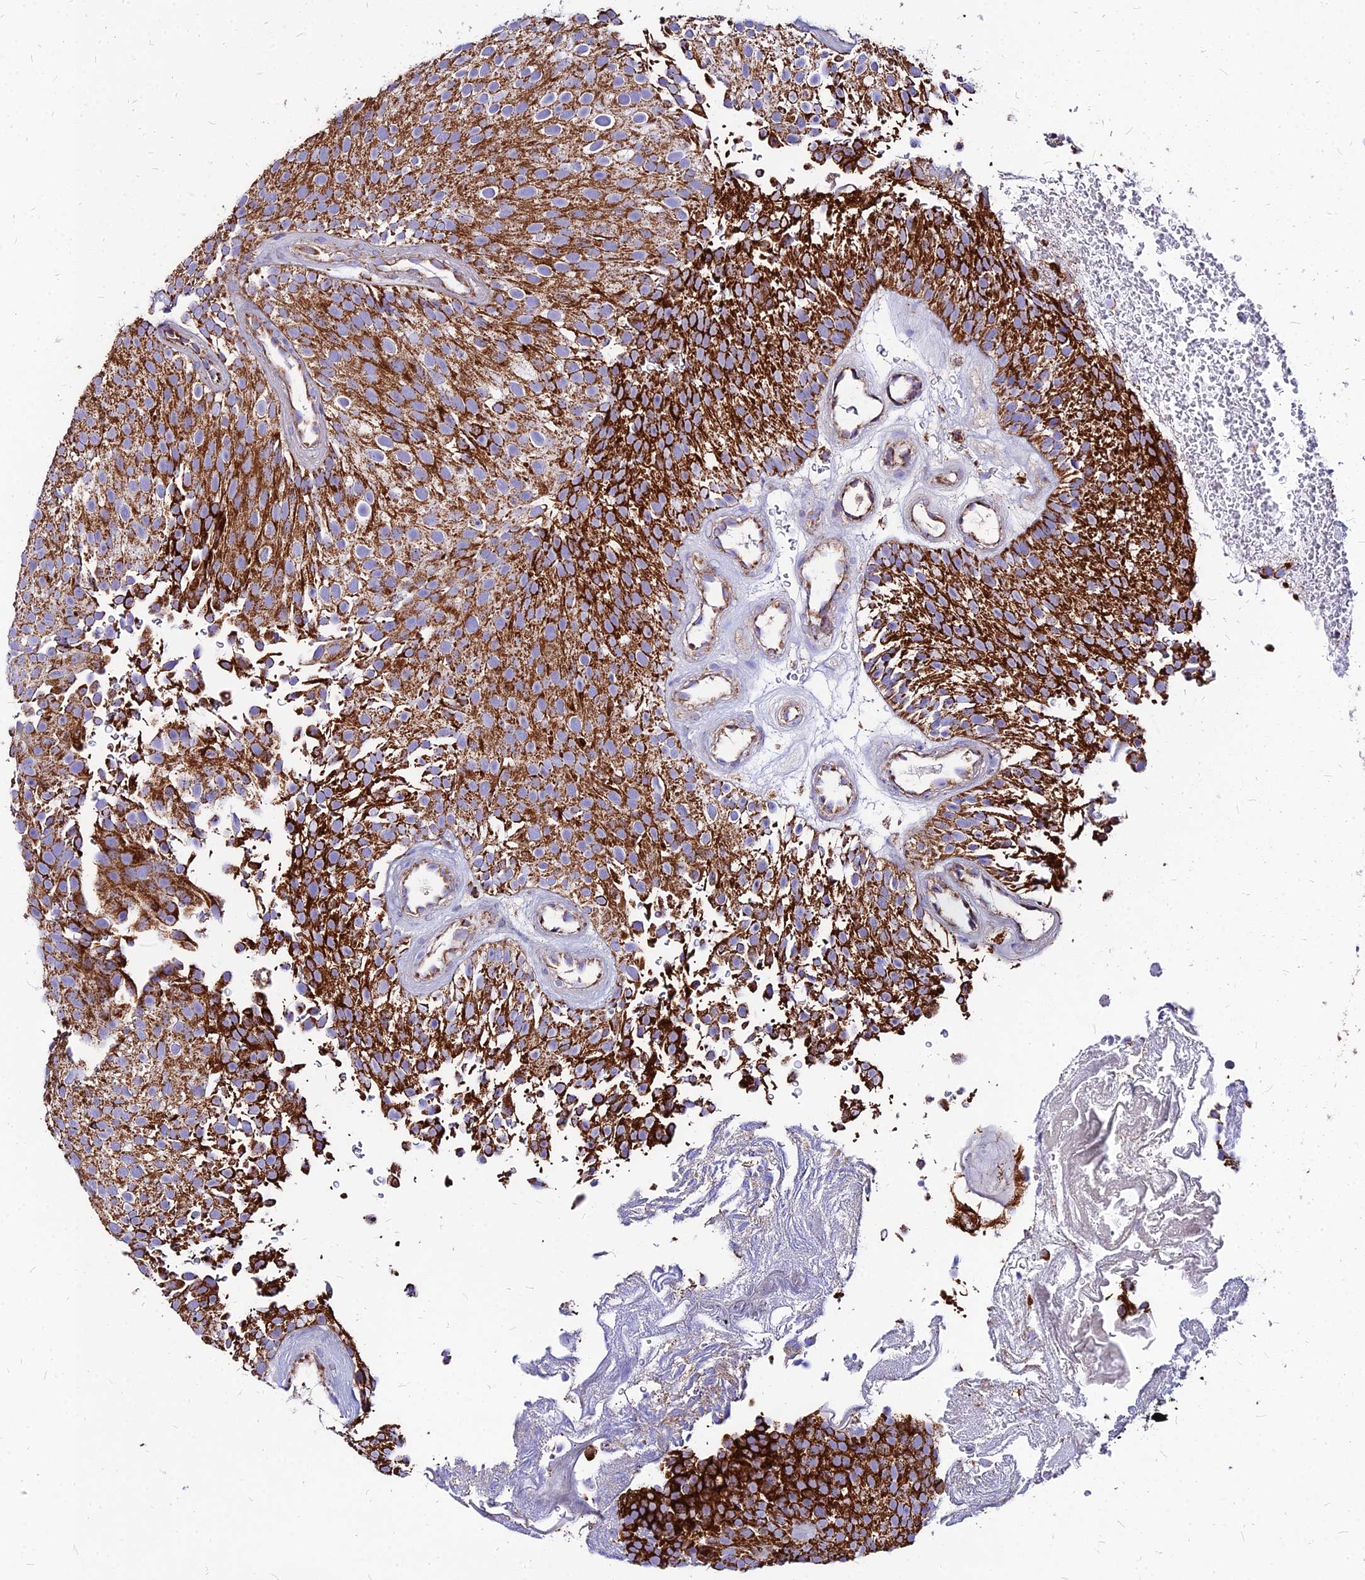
{"staining": {"intensity": "strong", "quantity": ">75%", "location": "cytoplasmic/membranous"}, "tissue": "urothelial cancer", "cell_type": "Tumor cells", "image_type": "cancer", "snomed": [{"axis": "morphology", "description": "Urothelial carcinoma, Low grade"}, {"axis": "topography", "description": "Urinary bladder"}], "caption": "IHC staining of low-grade urothelial carcinoma, which reveals high levels of strong cytoplasmic/membranous positivity in approximately >75% of tumor cells indicating strong cytoplasmic/membranous protein staining. The staining was performed using DAB (brown) for protein detection and nuclei were counterstained in hematoxylin (blue).", "gene": "DLD", "patient": {"sex": "male", "age": 78}}